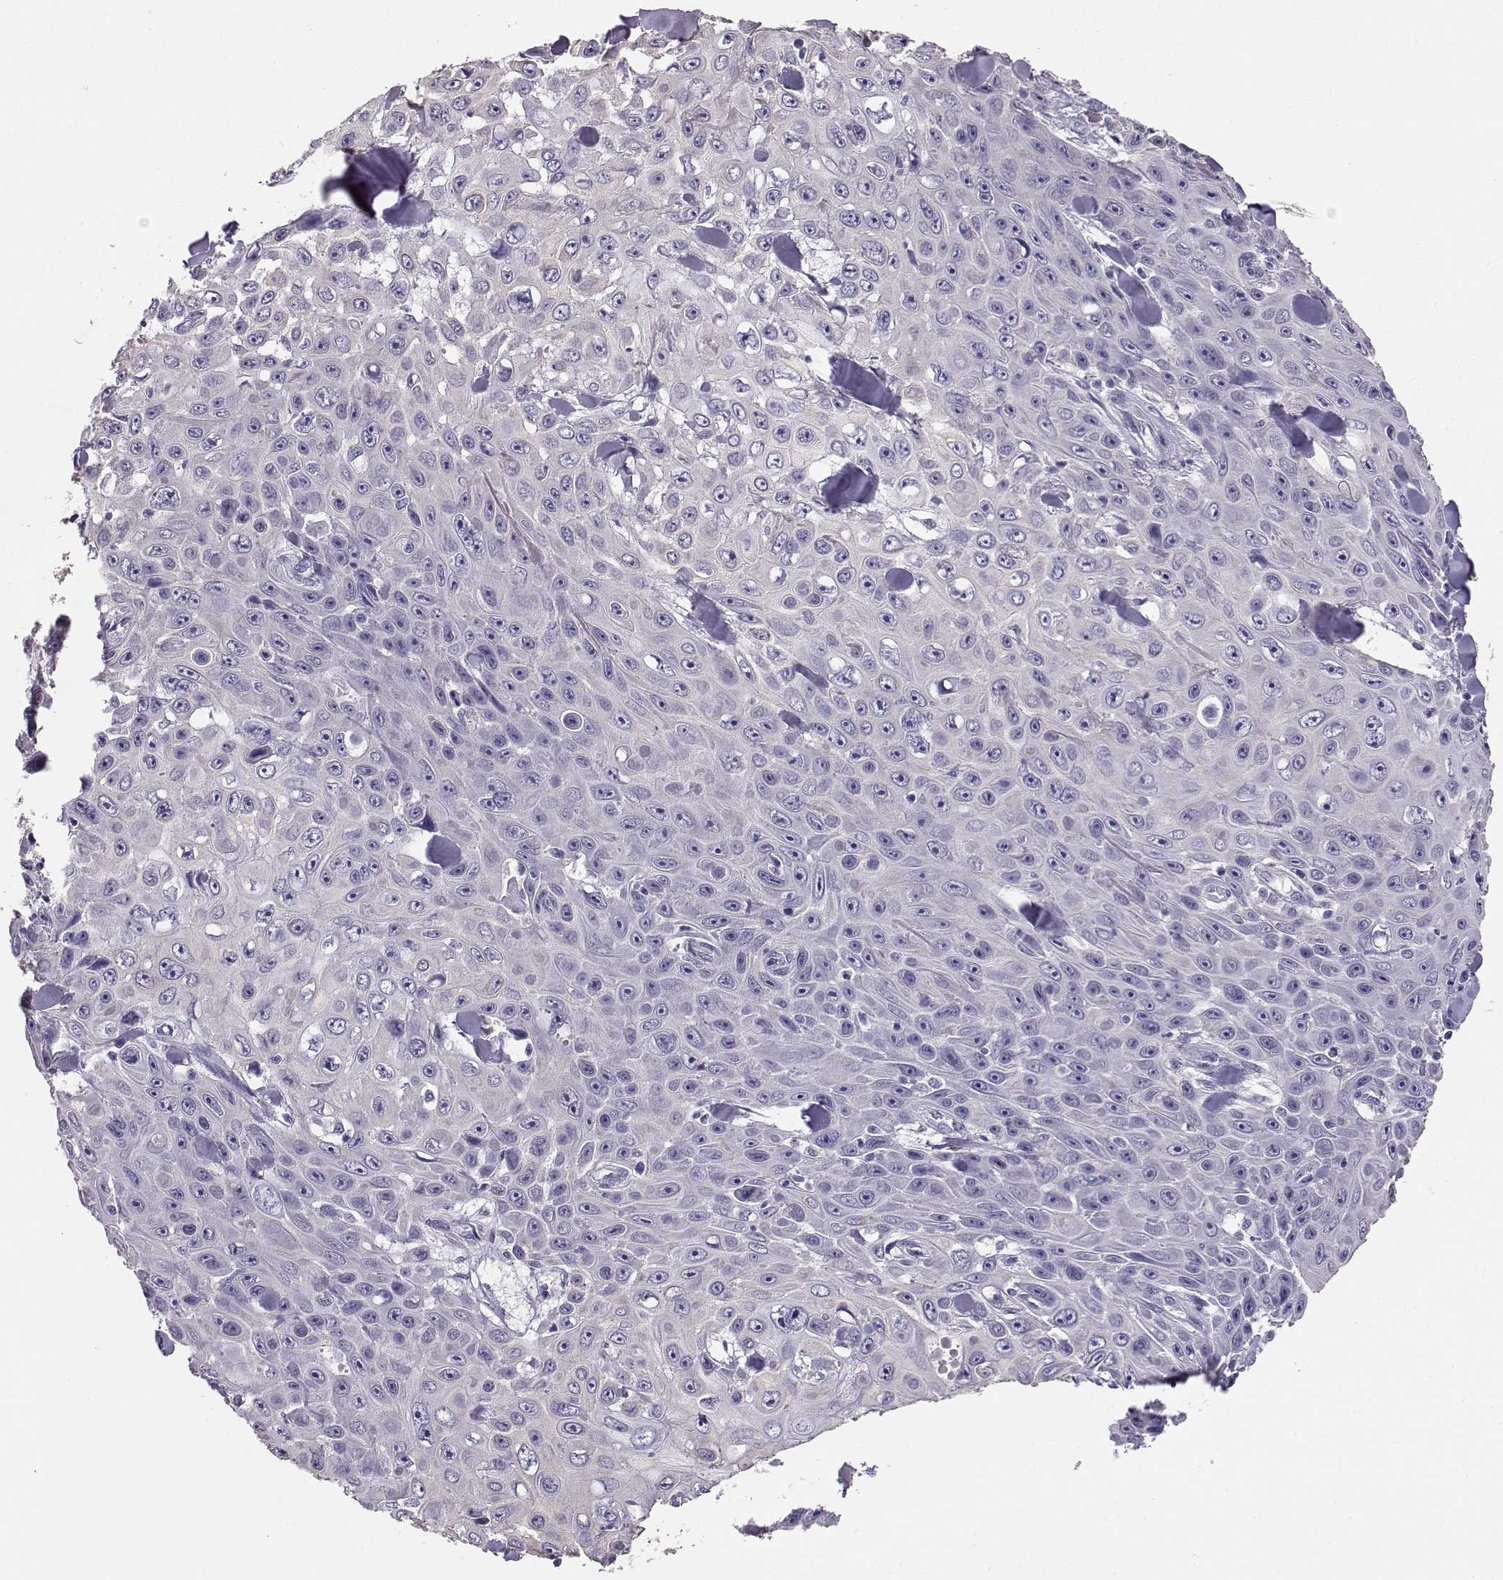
{"staining": {"intensity": "negative", "quantity": "none", "location": "none"}, "tissue": "skin cancer", "cell_type": "Tumor cells", "image_type": "cancer", "snomed": [{"axis": "morphology", "description": "Squamous cell carcinoma, NOS"}, {"axis": "topography", "description": "Skin"}], "caption": "The photomicrograph demonstrates no significant expression in tumor cells of squamous cell carcinoma (skin).", "gene": "ENDOU", "patient": {"sex": "male", "age": 82}}